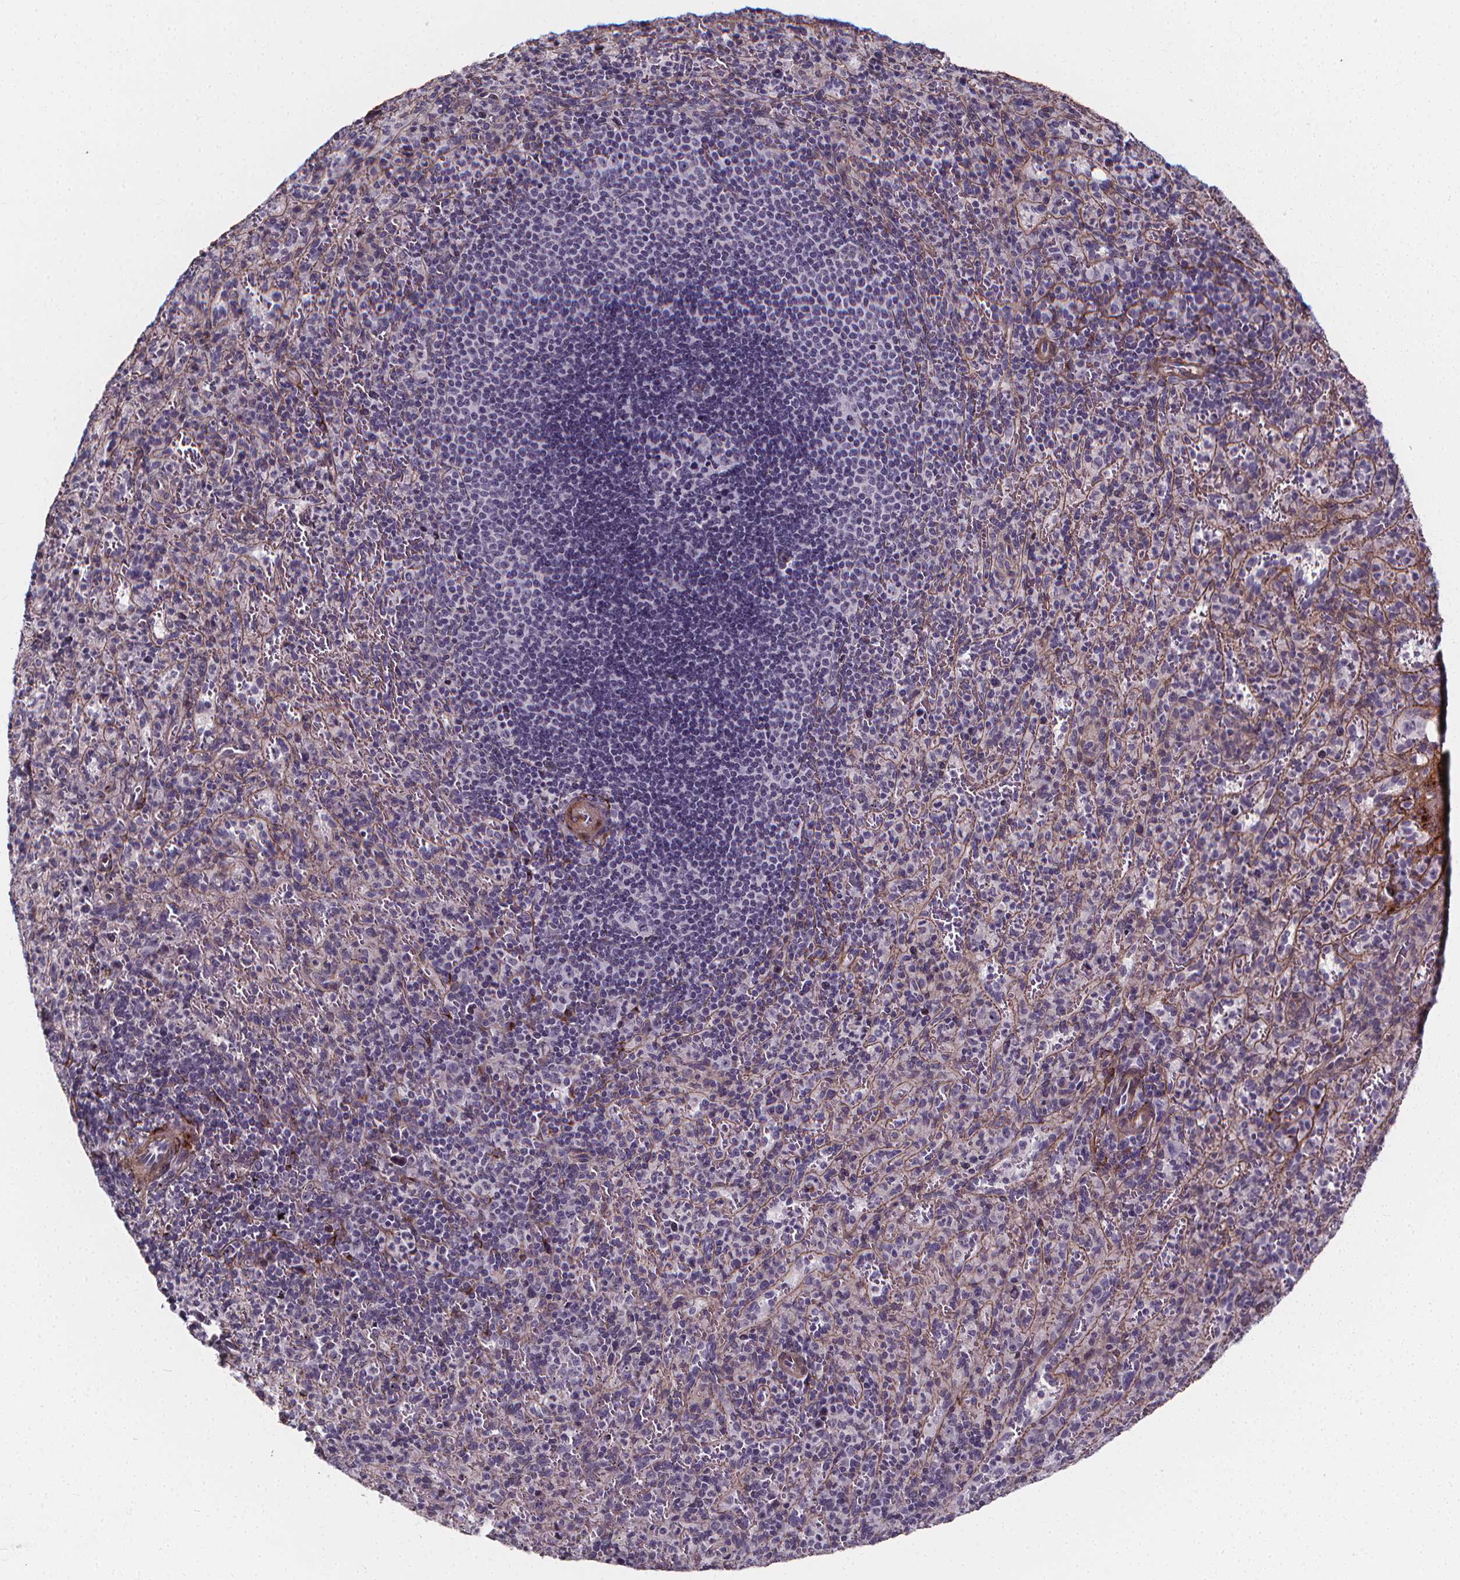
{"staining": {"intensity": "negative", "quantity": "none", "location": "none"}, "tissue": "spleen", "cell_type": "Cells in red pulp", "image_type": "normal", "snomed": [{"axis": "morphology", "description": "Normal tissue, NOS"}, {"axis": "topography", "description": "Spleen"}], "caption": "High magnification brightfield microscopy of normal spleen stained with DAB (brown) and counterstained with hematoxylin (blue): cells in red pulp show no significant staining.", "gene": "AEBP1", "patient": {"sex": "male", "age": 57}}